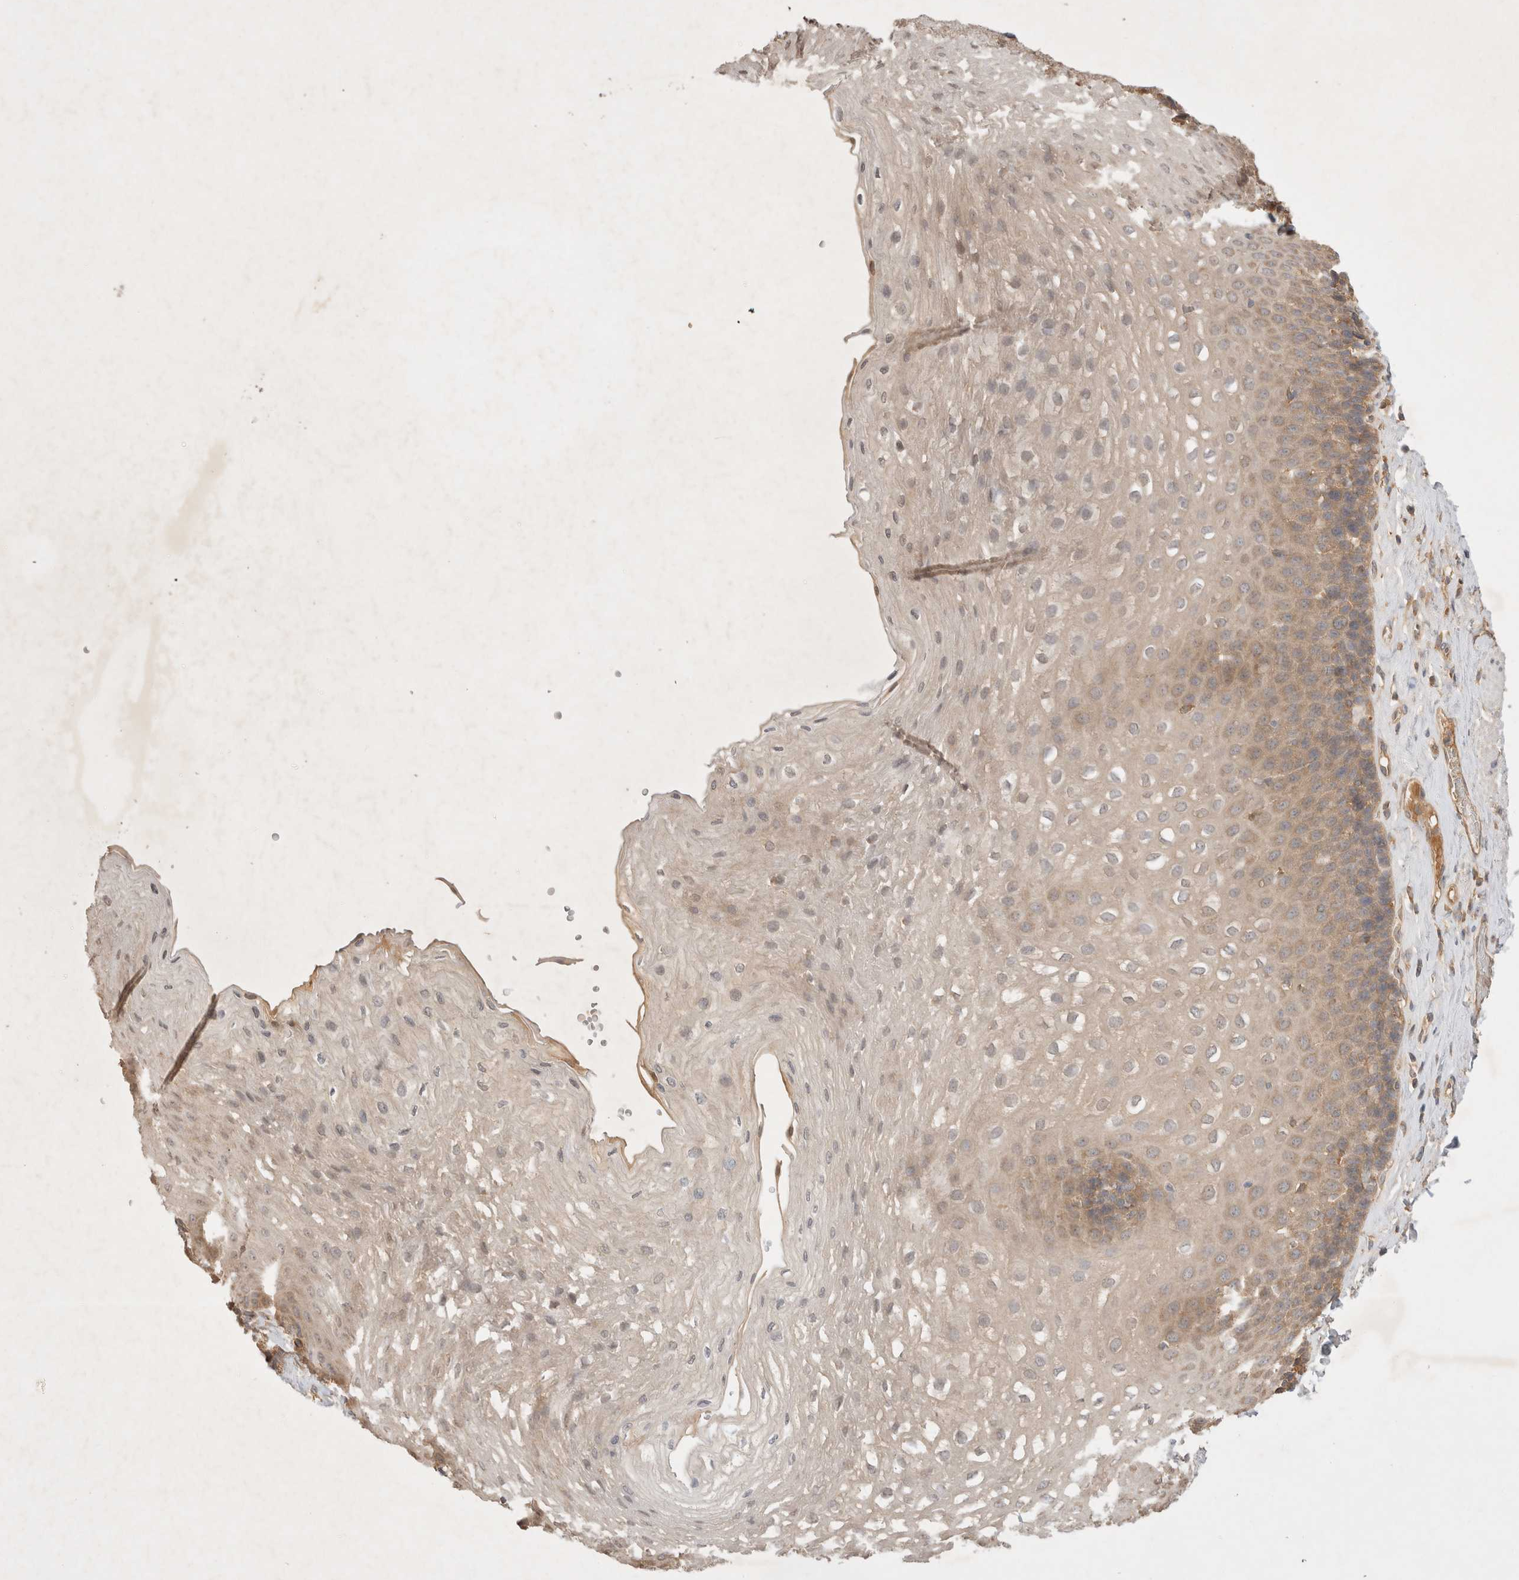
{"staining": {"intensity": "weak", "quantity": ">75%", "location": "cytoplasmic/membranous"}, "tissue": "esophagus", "cell_type": "Squamous epithelial cells", "image_type": "normal", "snomed": [{"axis": "morphology", "description": "Normal tissue, NOS"}, {"axis": "topography", "description": "Esophagus"}], "caption": "Esophagus stained with DAB (3,3'-diaminobenzidine) immunohistochemistry (IHC) shows low levels of weak cytoplasmic/membranous positivity in approximately >75% of squamous epithelial cells.", "gene": "YES1", "patient": {"sex": "female", "age": 66}}